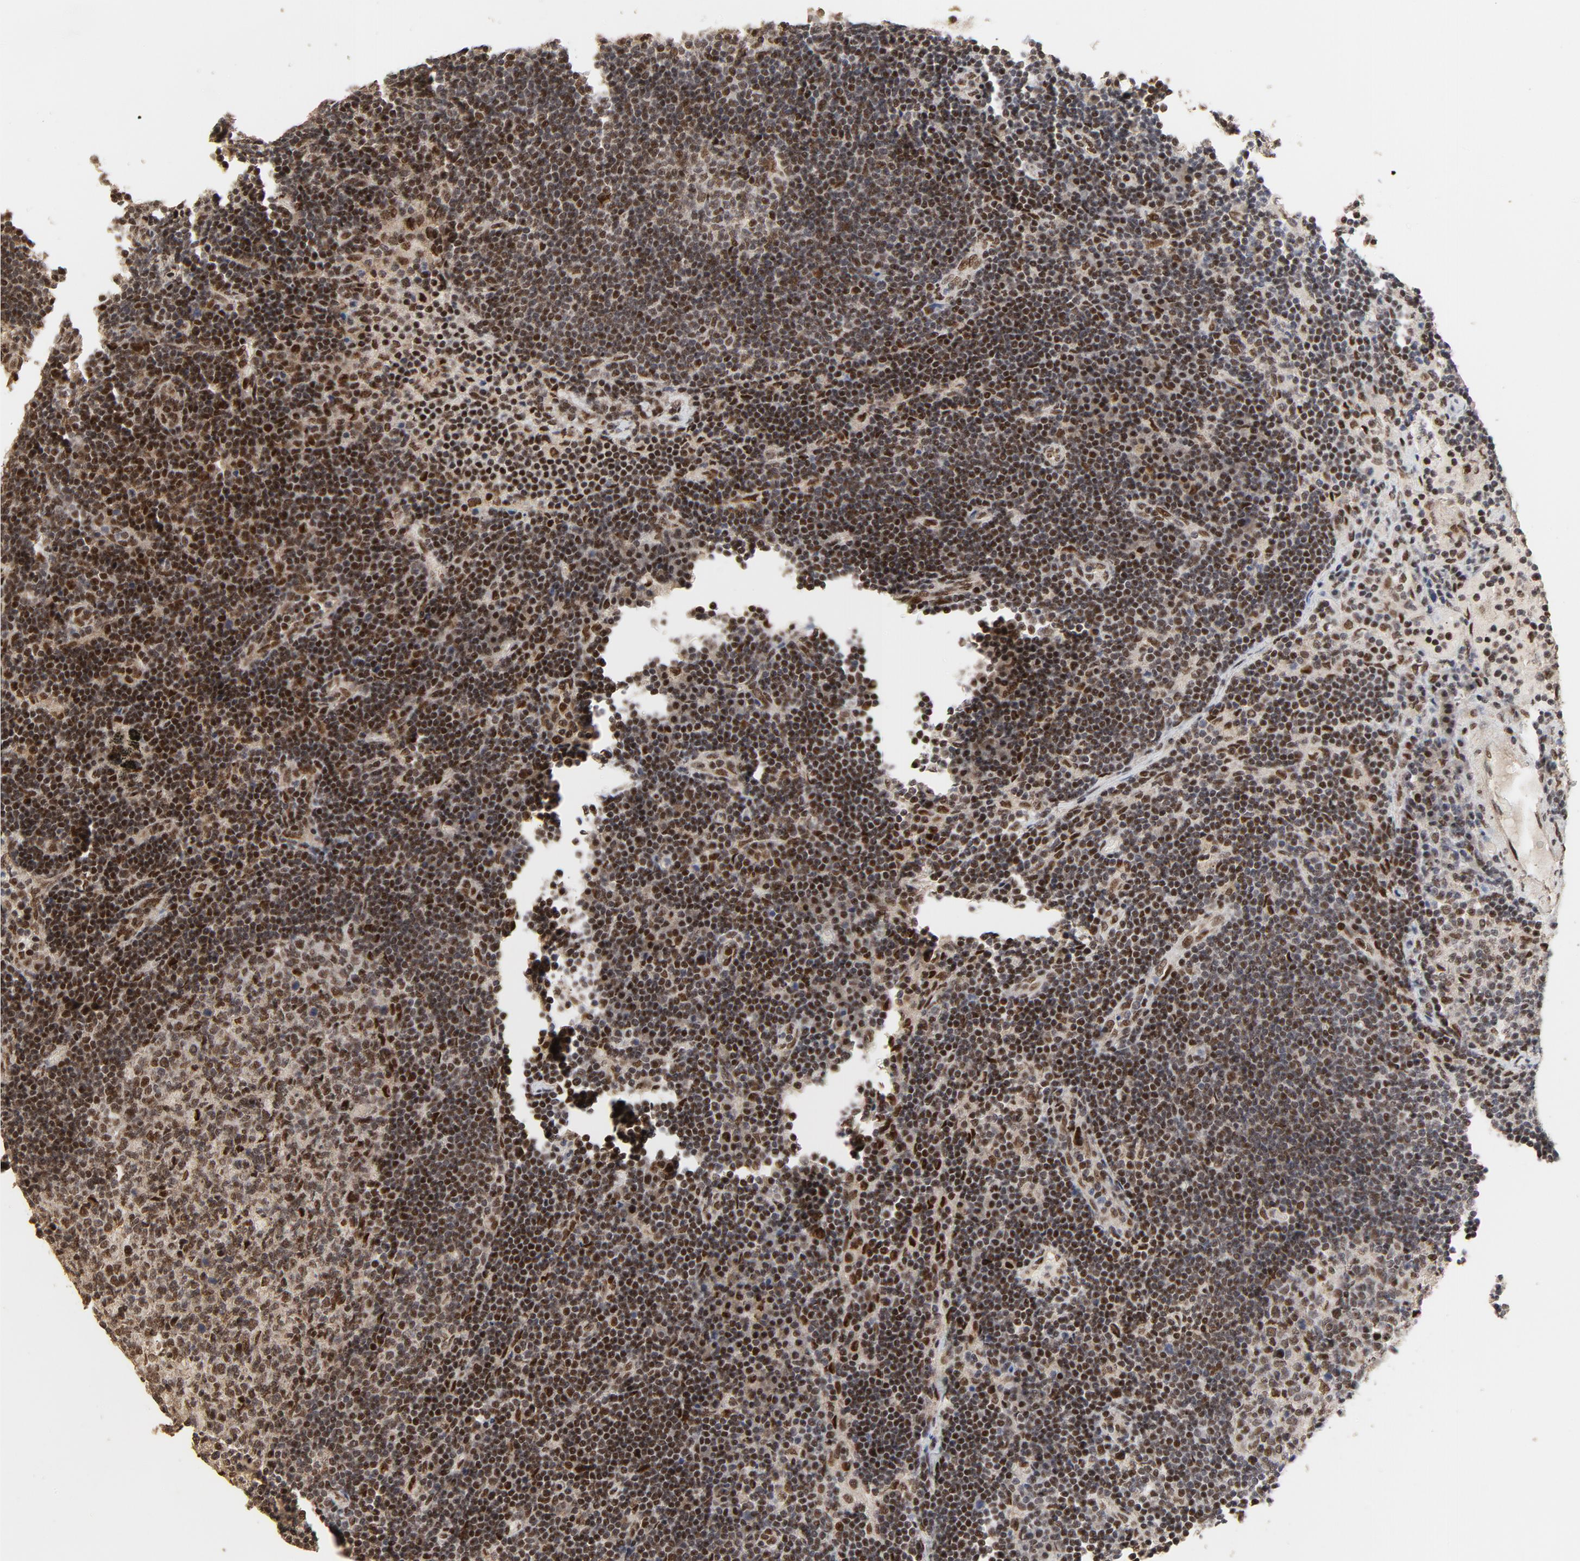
{"staining": {"intensity": "moderate", "quantity": ">75%", "location": "nuclear"}, "tissue": "lymph node", "cell_type": "Germinal center cells", "image_type": "normal", "snomed": [{"axis": "morphology", "description": "Normal tissue, NOS"}, {"axis": "morphology", "description": "Squamous cell carcinoma, metastatic, NOS"}, {"axis": "topography", "description": "Lymph node"}], "caption": "Lymph node stained for a protein (brown) reveals moderate nuclear positive positivity in about >75% of germinal center cells.", "gene": "TP53RK", "patient": {"sex": "female", "age": 53}}